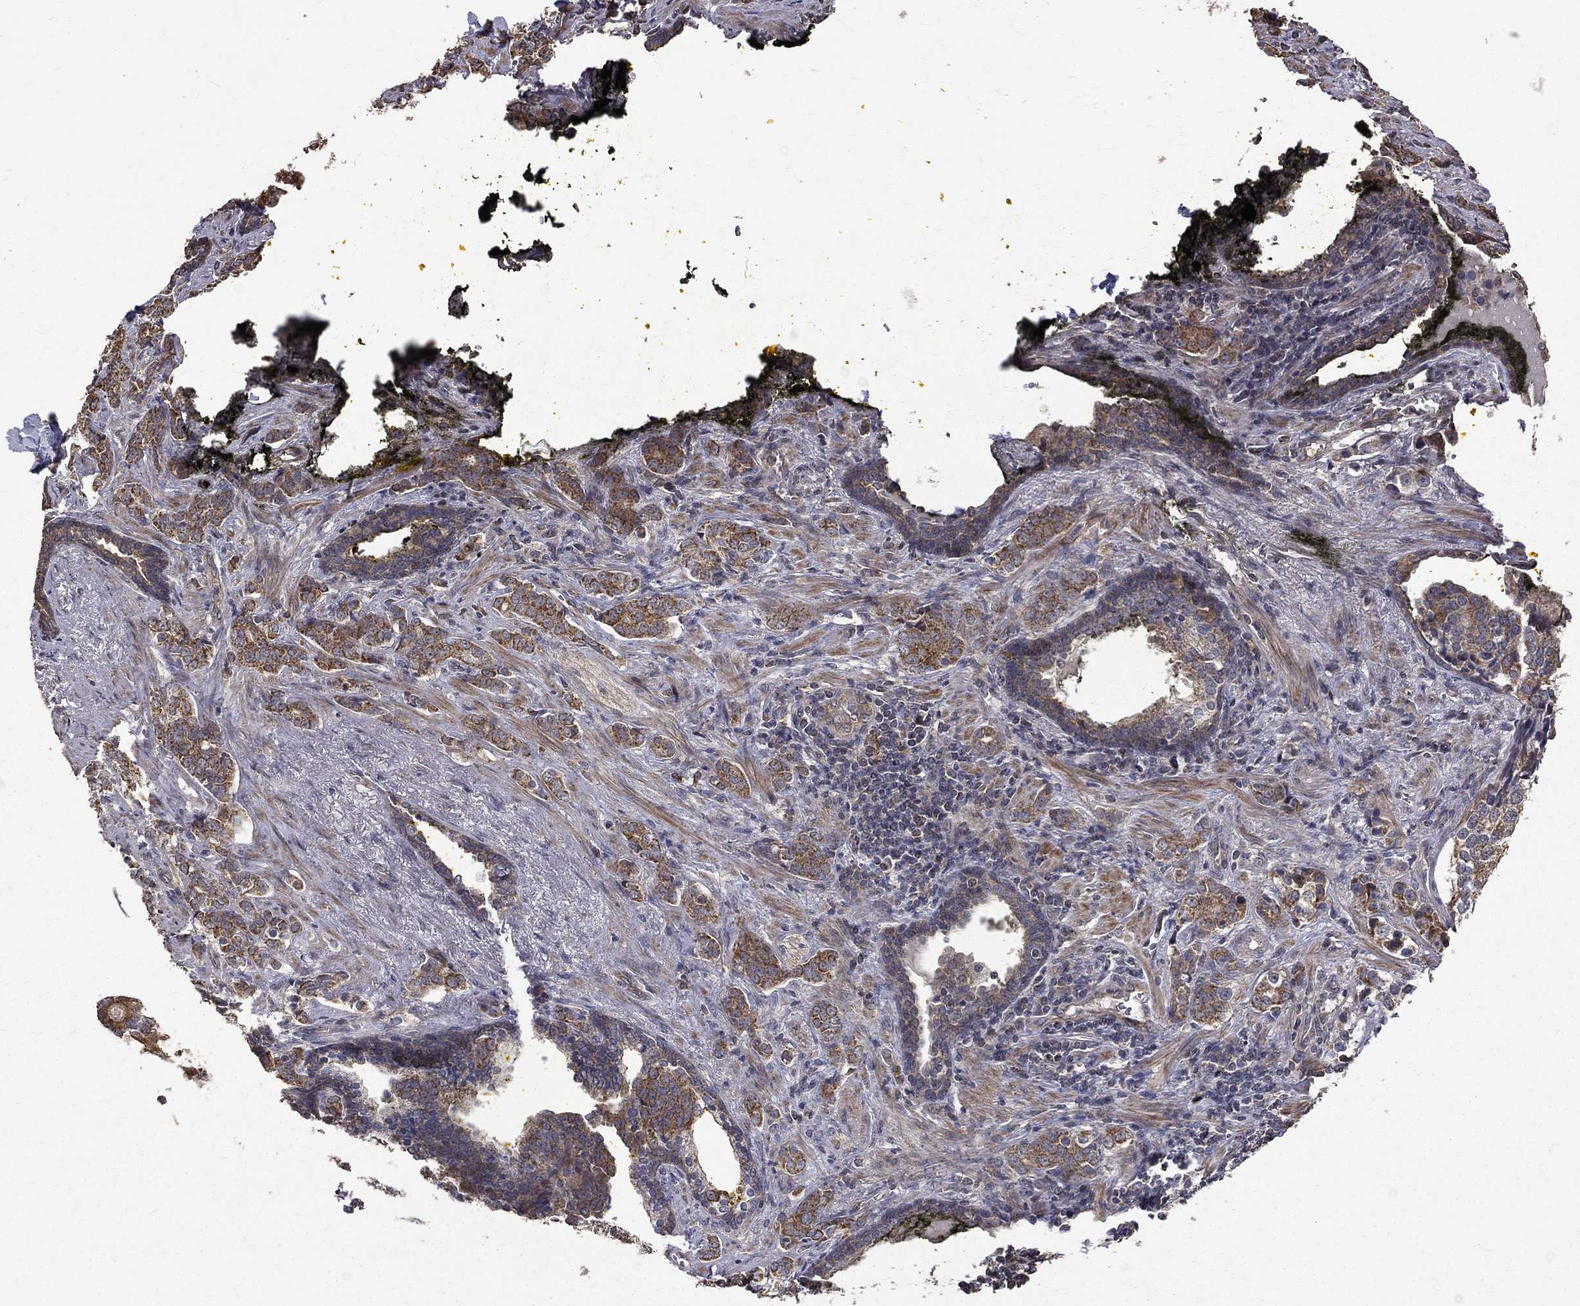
{"staining": {"intensity": "moderate", "quantity": ">75%", "location": "cytoplasmic/membranous"}, "tissue": "prostate cancer", "cell_type": "Tumor cells", "image_type": "cancer", "snomed": [{"axis": "morphology", "description": "Adenocarcinoma, NOS"}, {"axis": "topography", "description": "Prostate and seminal vesicle, NOS"}], "caption": "Protein positivity by immunohistochemistry demonstrates moderate cytoplasmic/membranous positivity in about >75% of tumor cells in prostate cancer. (DAB (3,3'-diaminobenzidine) IHC, brown staining for protein, blue staining for nuclei).", "gene": "RPGR", "patient": {"sex": "male", "age": 63}}